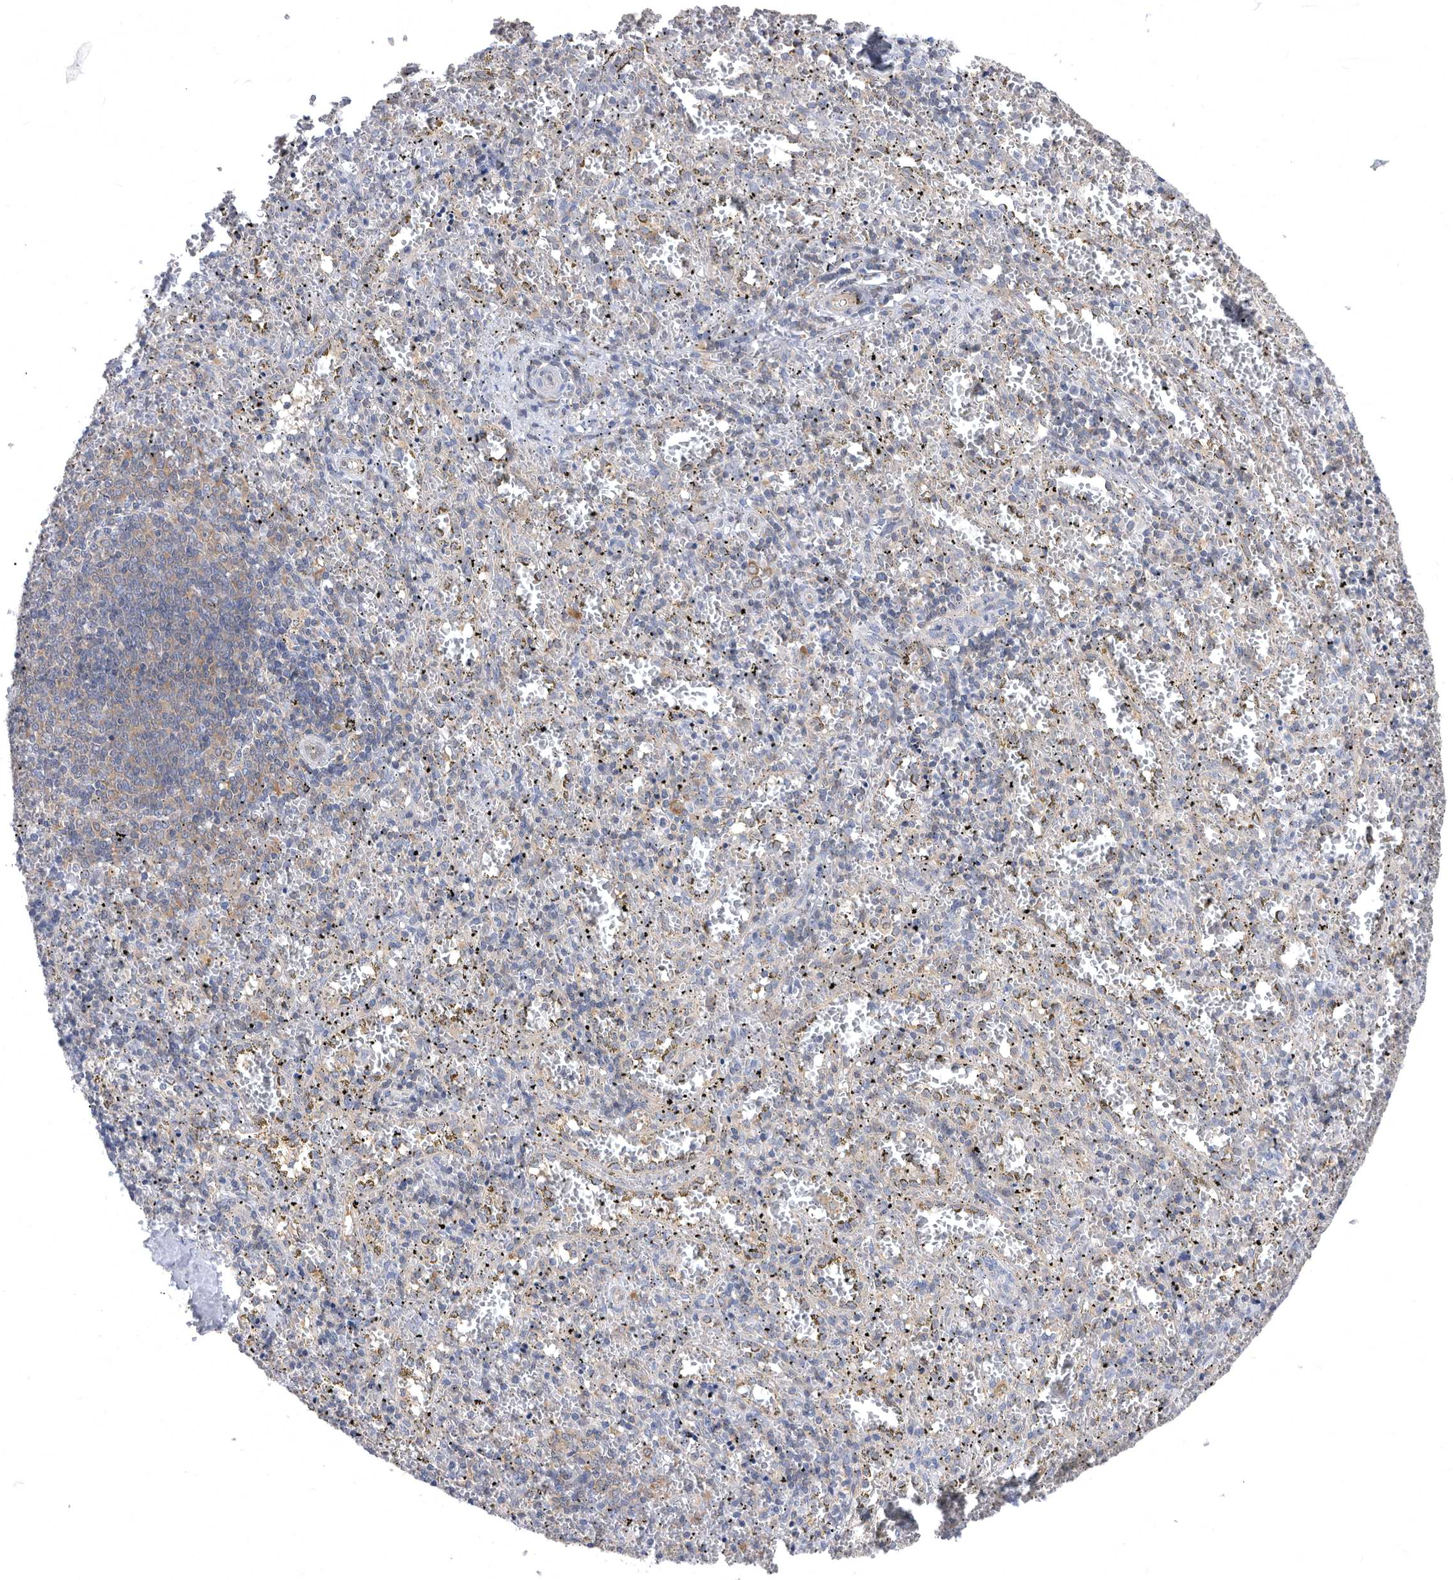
{"staining": {"intensity": "negative", "quantity": "none", "location": "none"}, "tissue": "spleen", "cell_type": "Cells in red pulp", "image_type": "normal", "snomed": [{"axis": "morphology", "description": "Normal tissue, NOS"}, {"axis": "topography", "description": "Spleen"}], "caption": "The immunohistochemistry (IHC) micrograph has no significant staining in cells in red pulp of spleen. (DAB (3,3'-diaminobenzidine) immunohistochemistry visualized using brightfield microscopy, high magnification).", "gene": "CCT4", "patient": {"sex": "male", "age": 11}}